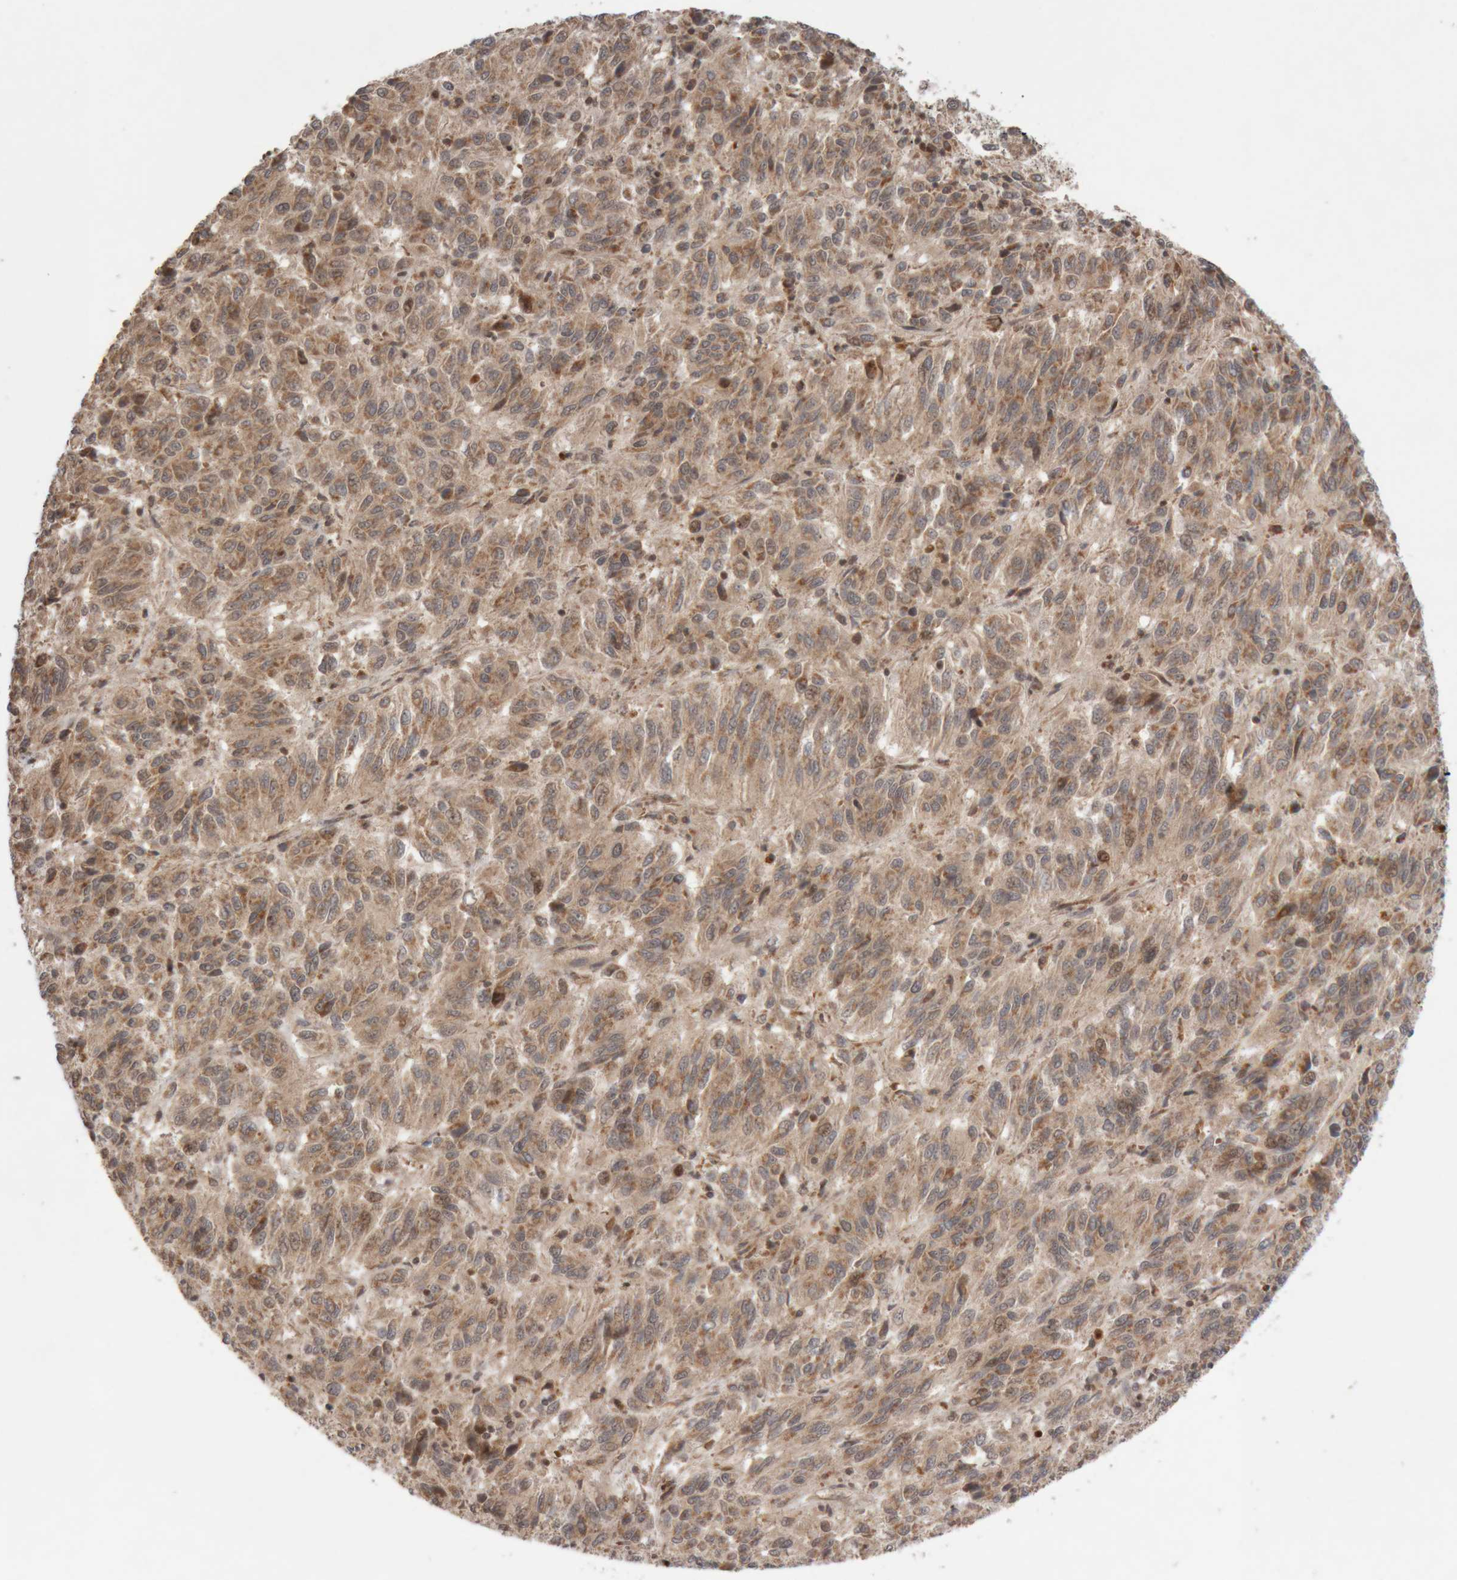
{"staining": {"intensity": "moderate", "quantity": "25%-75%", "location": "cytoplasmic/membranous"}, "tissue": "melanoma", "cell_type": "Tumor cells", "image_type": "cancer", "snomed": [{"axis": "morphology", "description": "Malignant melanoma, Metastatic site"}, {"axis": "topography", "description": "Lung"}], "caption": "Immunohistochemistry (IHC) (DAB (3,3'-diaminobenzidine)) staining of human malignant melanoma (metastatic site) exhibits moderate cytoplasmic/membranous protein positivity in about 25%-75% of tumor cells.", "gene": "KIF21B", "patient": {"sex": "male", "age": 64}}